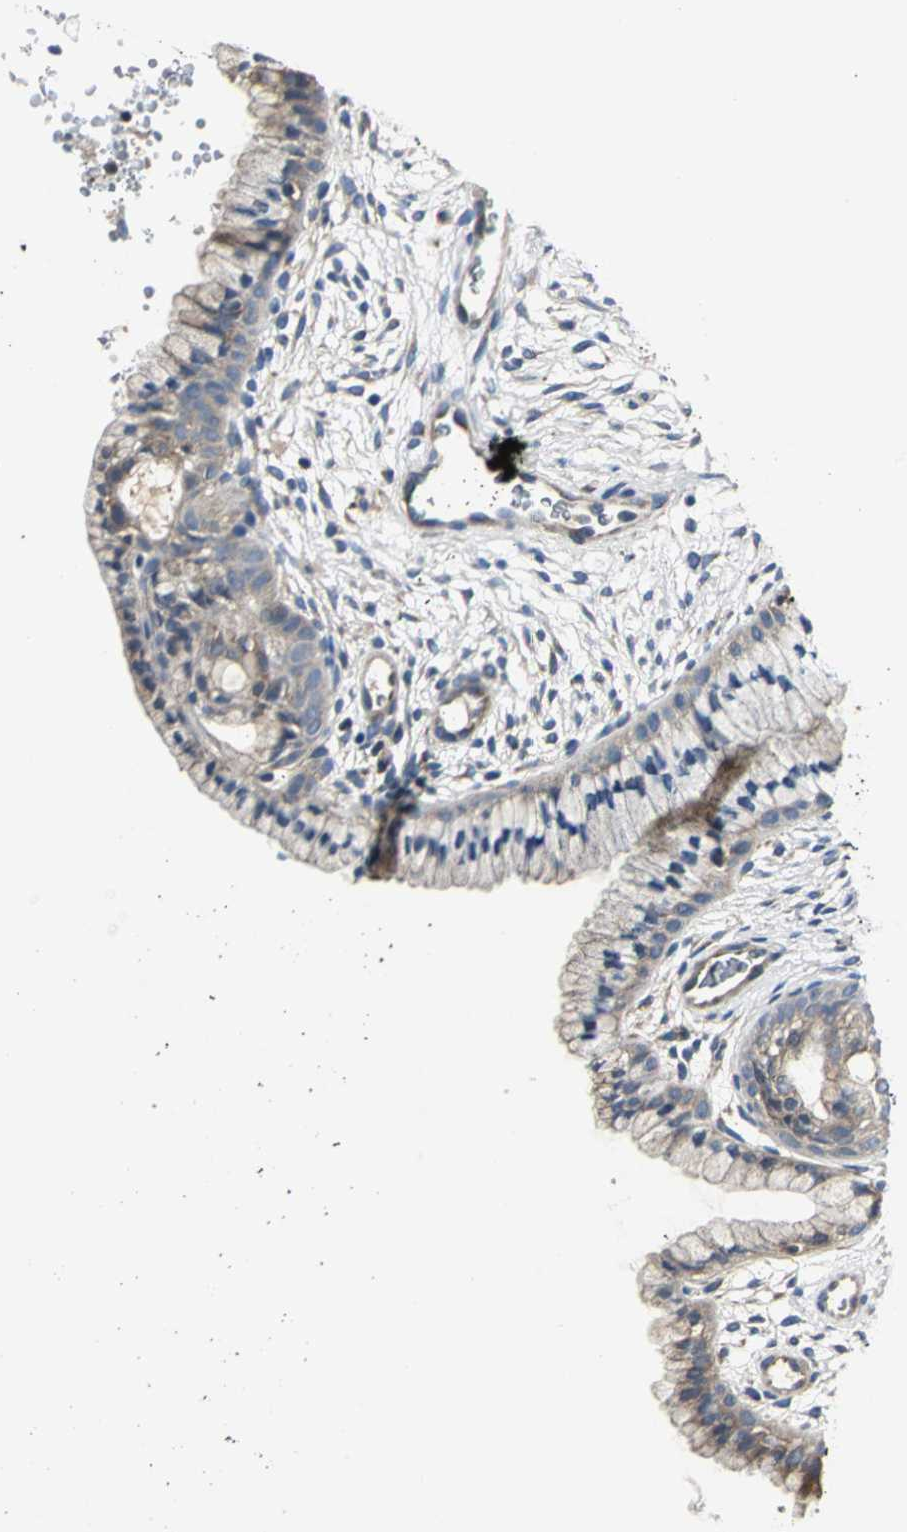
{"staining": {"intensity": "weak", "quantity": ">75%", "location": "cytoplasmic/membranous"}, "tissue": "cervix", "cell_type": "Glandular cells", "image_type": "normal", "snomed": [{"axis": "morphology", "description": "Normal tissue, NOS"}, {"axis": "topography", "description": "Cervix"}], "caption": "High-power microscopy captured an IHC micrograph of normal cervix, revealing weak cytoplasmic/membranous staining in approximately >75% of glandular cells.", "gene": "IRF3", "patient": {"sex": "female", "age": 39}}